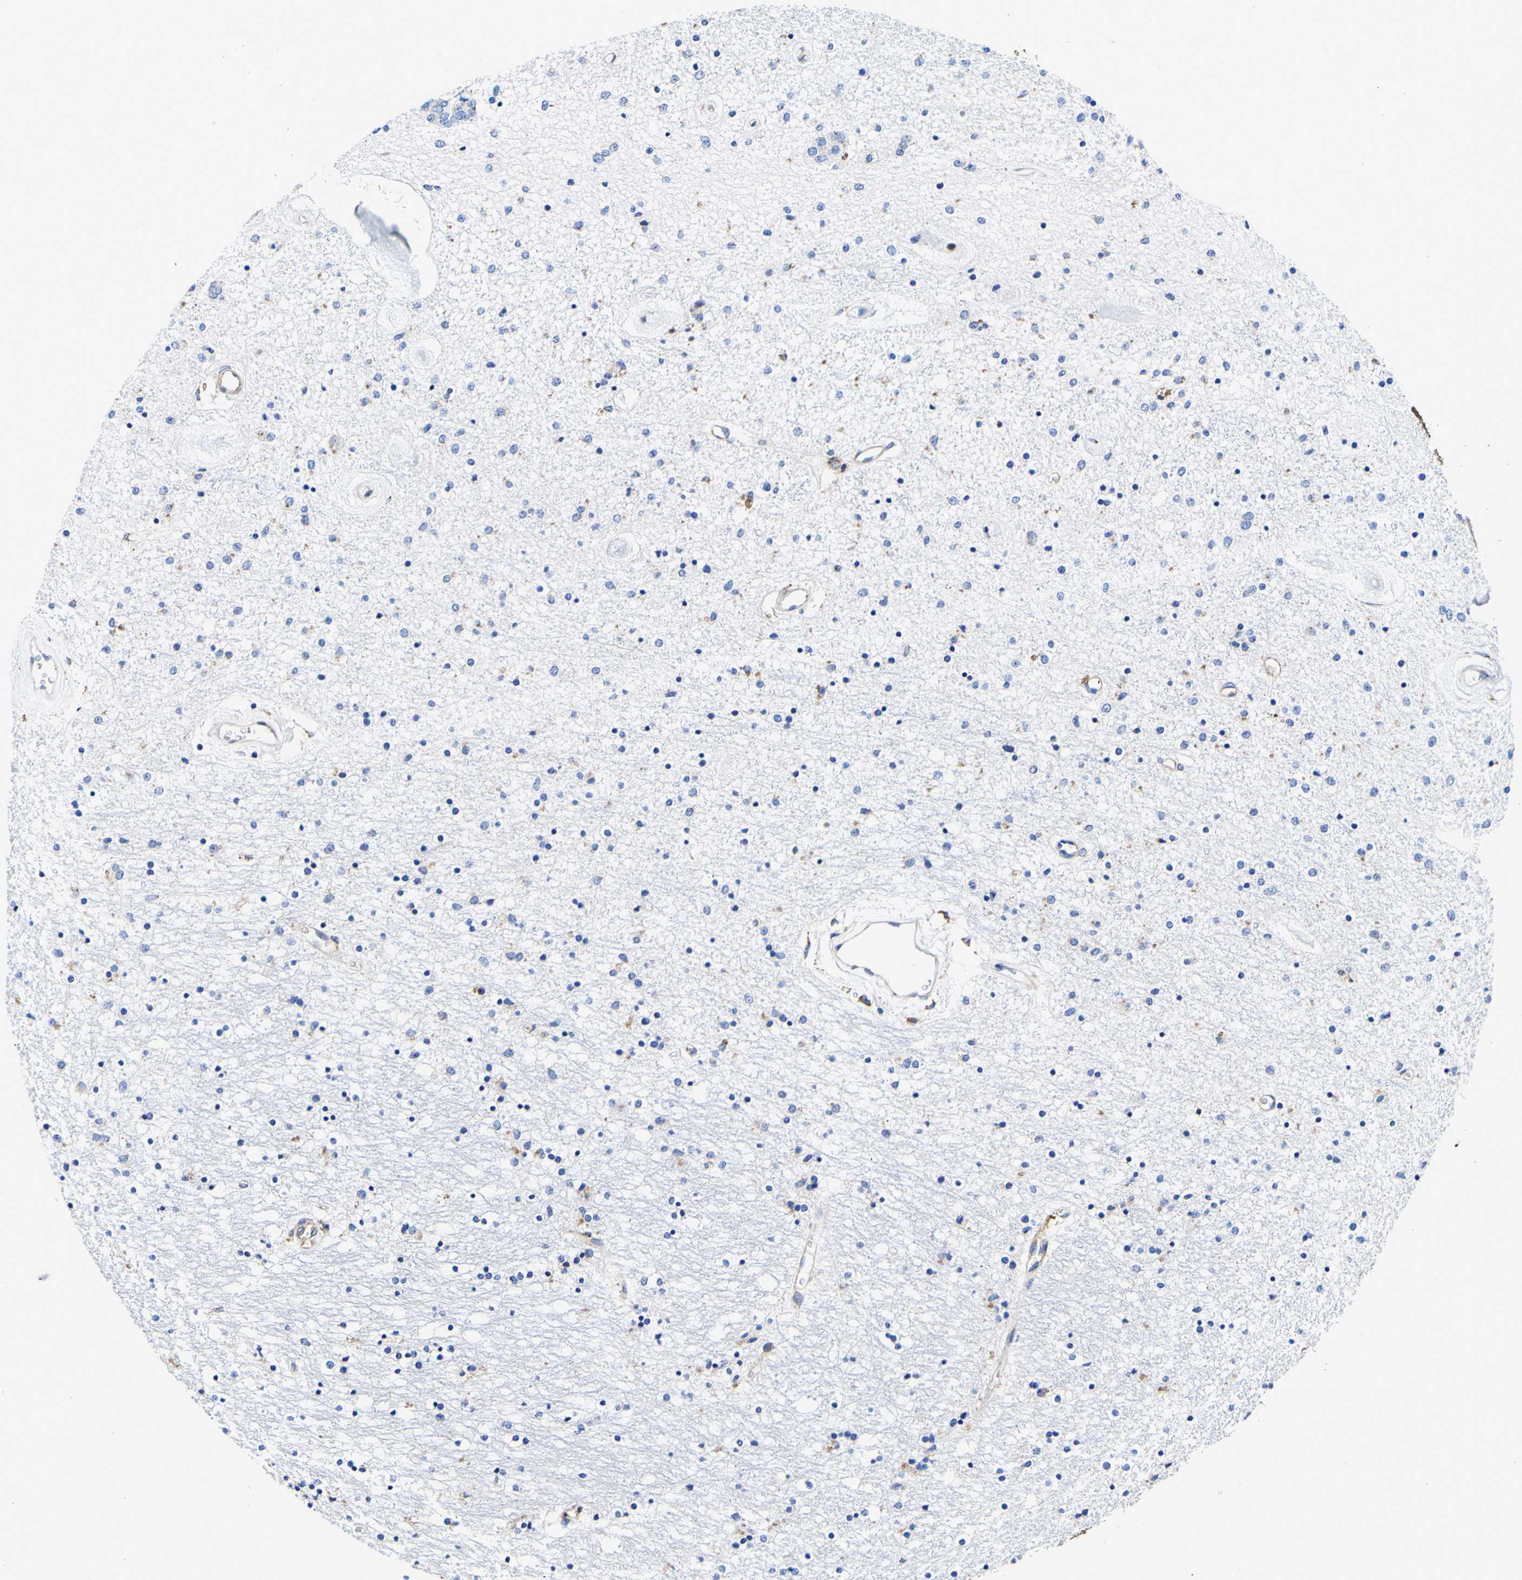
{"staining": {"intensity": "weak", "quantity": "<25%", "location": "cytoplasmic/membranous"}, "tissue": "caudate", "cell_type": "Glial cells", "image_type": "normal", "snomed": [{"axis": "morphology", "description": "Normal tissue, NOS"}, {"axis": "topography", "description": "Lateral ventricle wall"}], "caption": "This histopathology image is of normal caudate stained with immunohistochemistry to label a protein in brown with the nuclei are counter-stained blue. There is no expression in glial cells. Nuclei are stained in blue.", "gene": "P4HB", "patient": {"sex": "female", "age": 54}}